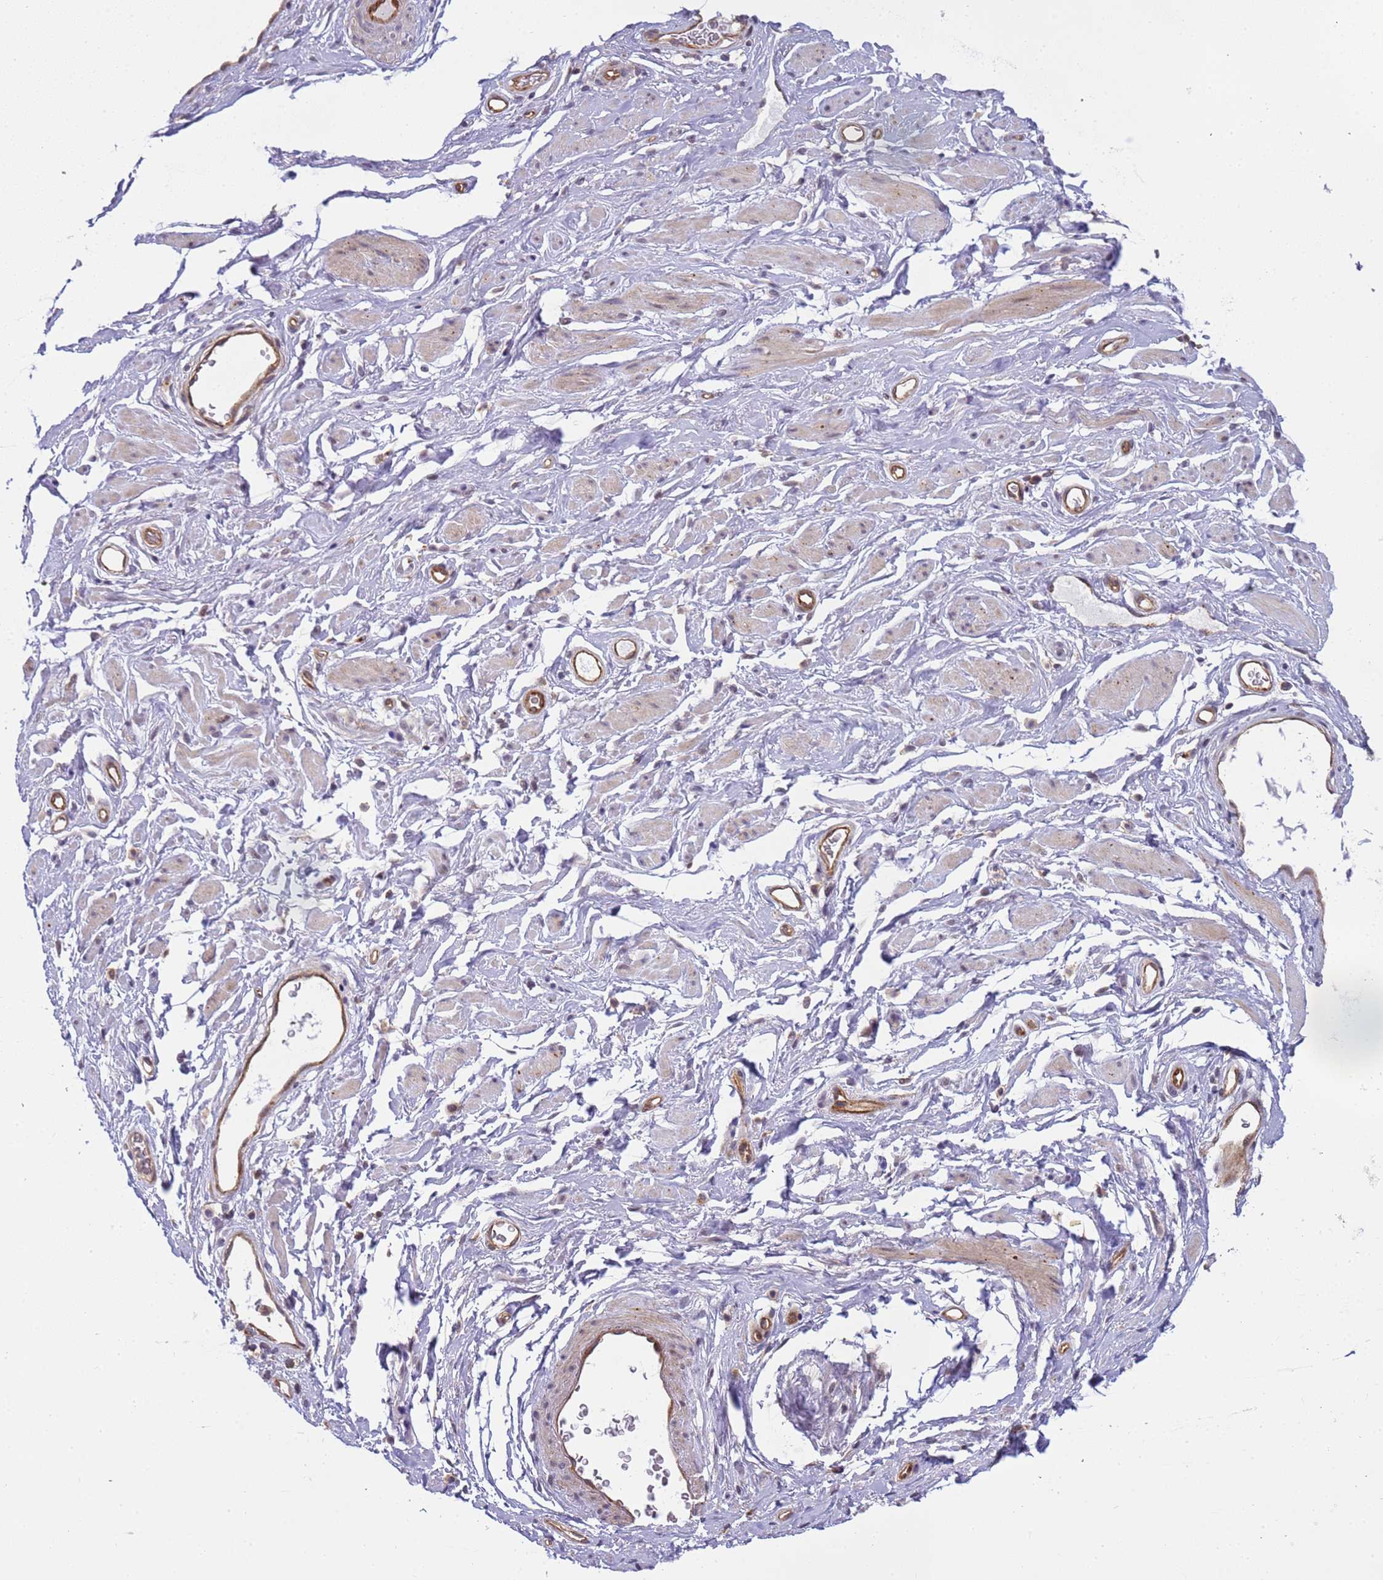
{"staining": {"intensity": "weak", "quantity": "25%-75%", "location": "nuclear"}, "tissue": "adipose tissue", "cell_type": "Adipocytes", "image_type": "normal", "snomed": [{"axis": "morphology", "description": "Normal tissue, NOS"}, {"axis": "morphology", "description": "Adenocarcinoma, NOS"}, {"axis": "topography", "description": "Rectum"}, {"axis": "topography", "description": "Vagina"}, {"axis": "topography", "description": "Peripheral nerve tissue"}], "caption": "An IHC image of normal tissue is shown. Protein staining in brown shows weak nuclear positivity in adipose tissue within adipocytes. (Brightfield microscopy of DAB IHC at high magnification).", "gene": "EMC2", "patient": {"sex": "female", "age": 71}}